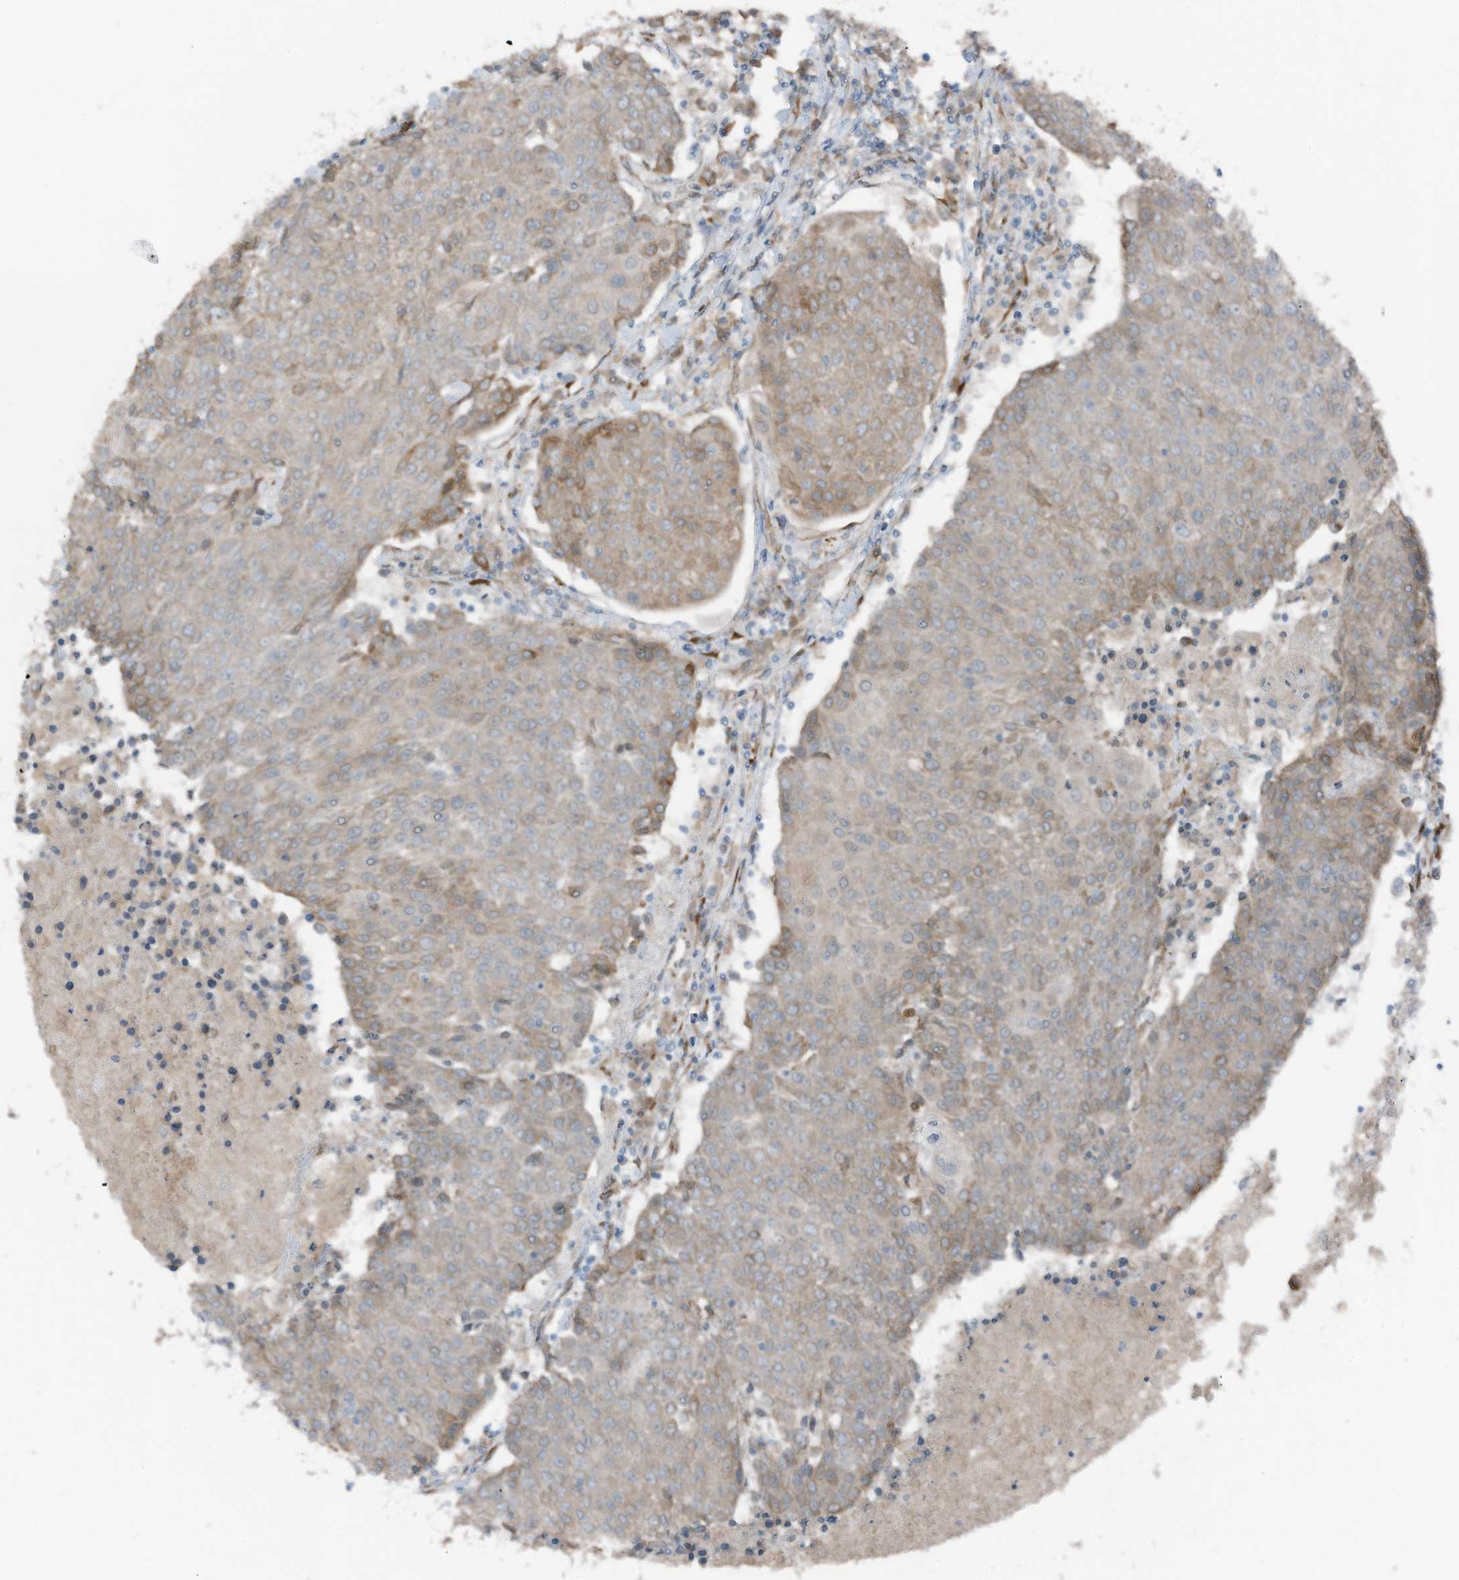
{"staining": {"intensity": "moderate", "quantity": "<25%", "location": "cytoplasmic/membranous"}, "tissue": "urothelial cancer", "cell_type": "Tumor cells", "image_type": "cancer", "snomed": [{"axis": "morphology", "description": "Urothelial carcinoma, High grade"}, {"axis": "topography", "description": "Urinary bladder"}], "caption": "A histopathology image showing moderate cytoplasmic/membranous positivity in about <25% of tumor cells in urothelial carcinoma (high-grade), as visualized by brown immunohistochemical staining.", "gene": "ARHGEF33", "patient": {"sex": "female", "age": 85}}